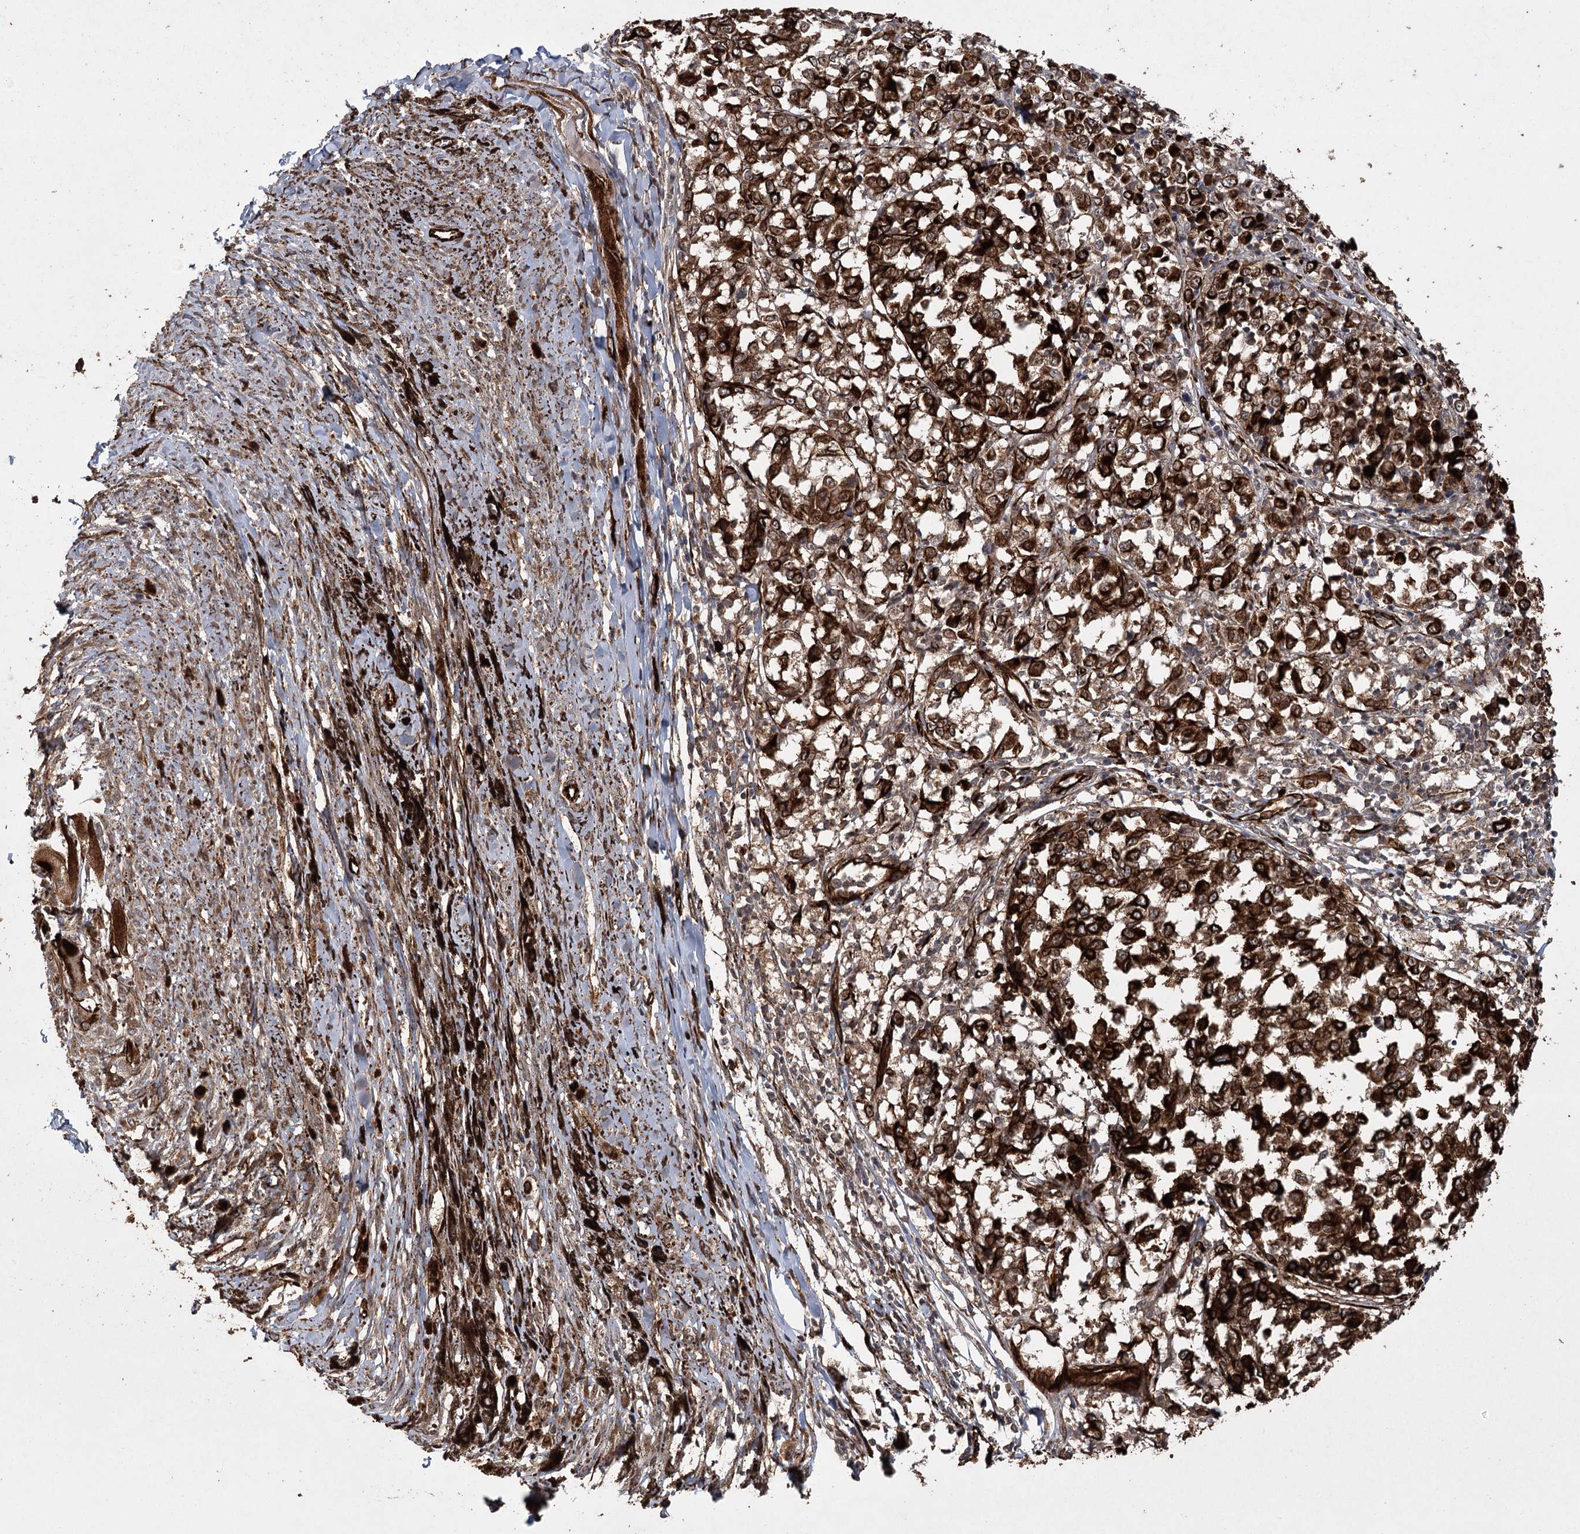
{"staining": {"intensity": "strong", "quantity": ">75%", "location": "cytoplasmic/membranous"}, "tissue": "melanoma", "cell_type": "Tumor cells", "image_type": "cancer", "snomed": [{"axis": "morphology", "description": "Malignant melanoma, NOS"}, {"axis": "topography", "description": "Skin"}], "caption": "Melanoma tissue exhibits strong cytoplasmic/membranous positivity in about >75% of tumor cells (DAB IHC, brown staining for protein, blue staining for nuclei).", "gene": "RPAP3", "patient": {"sex": "female", "age": 72}}